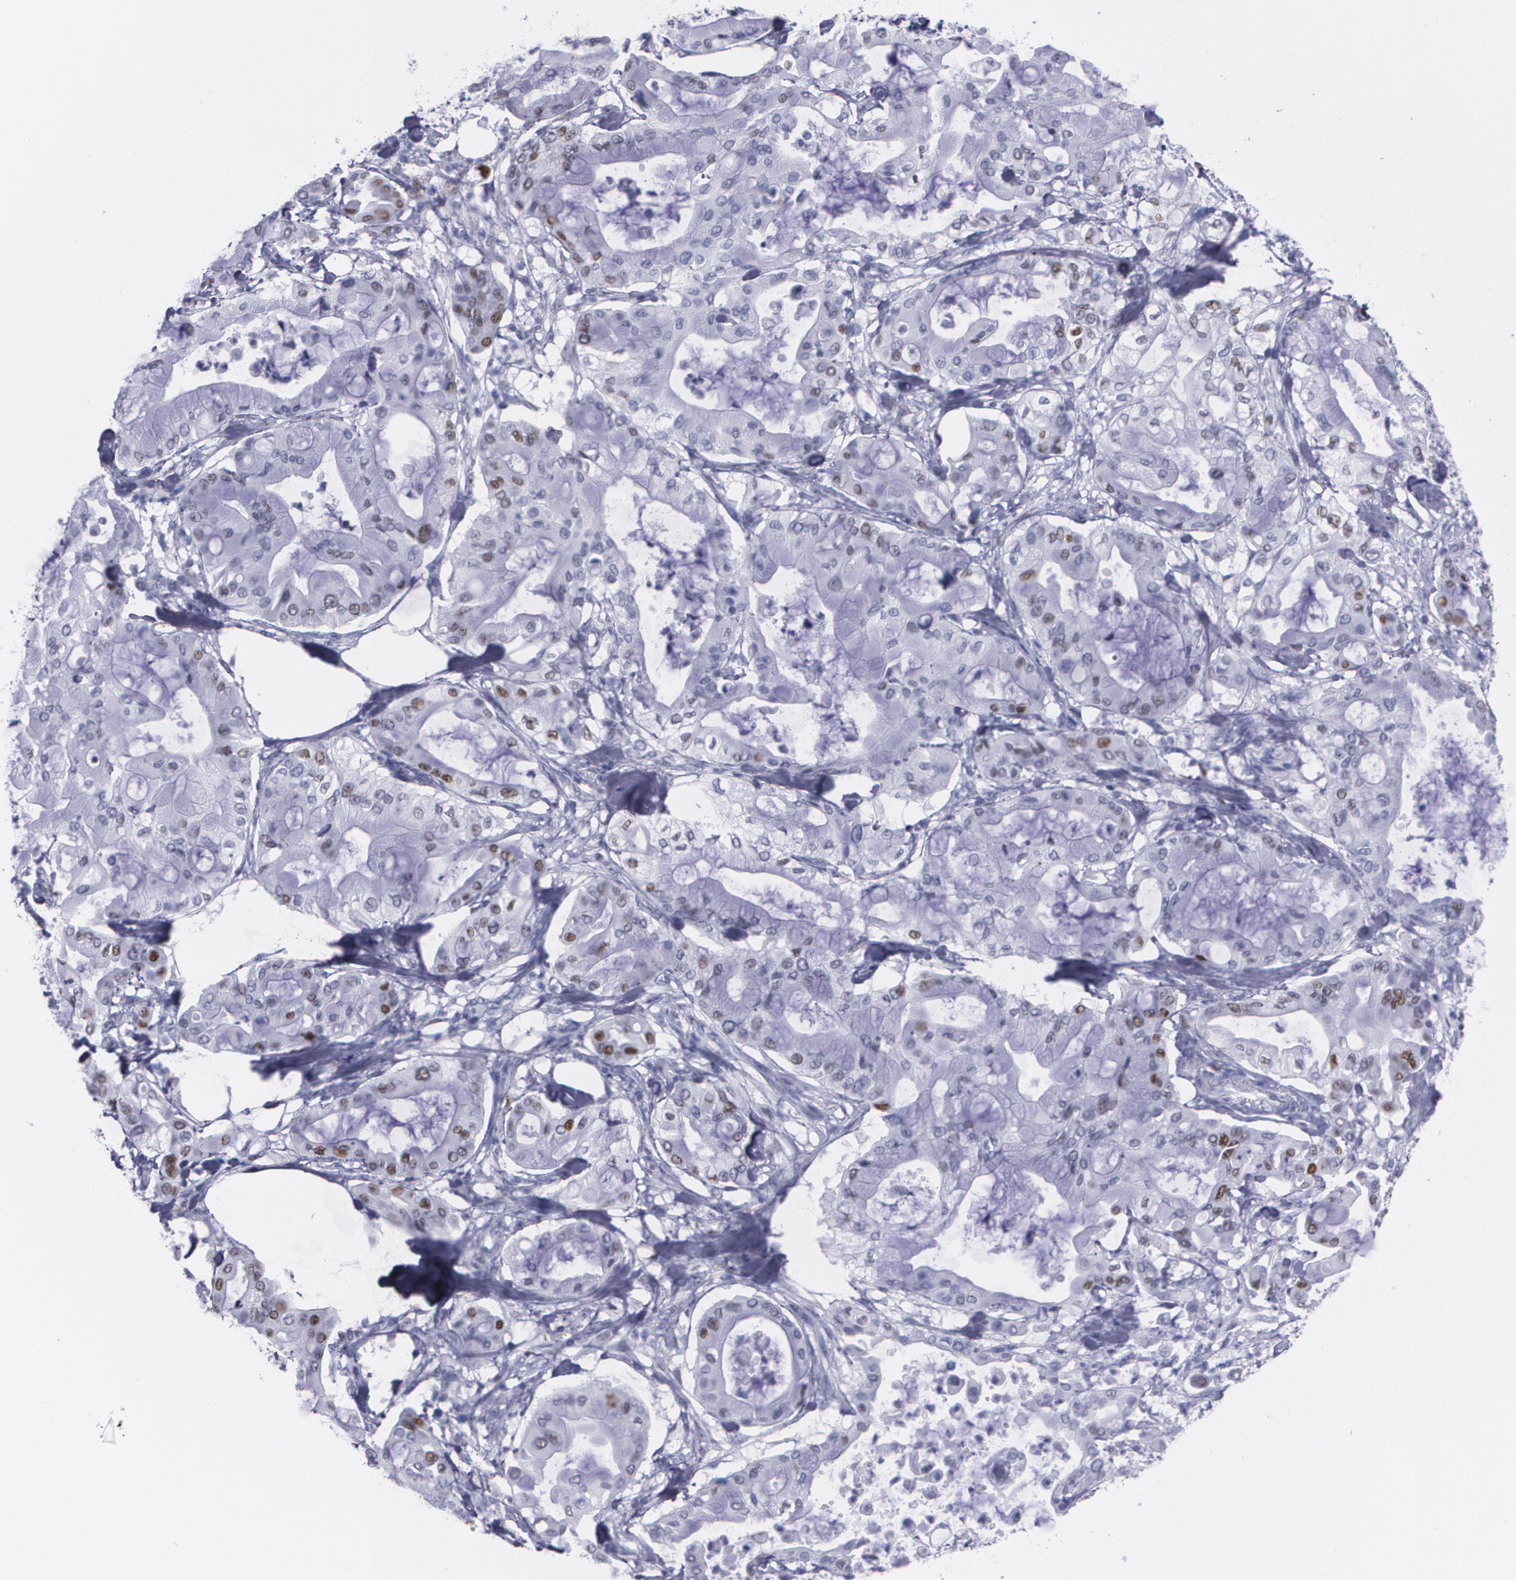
{"staining": {"intensity": "strong", "quantity": ">75%", "location": "nuclear"}, "tissue": "pancreatic cancer", "cell_type": "Tumor cells", "image_type": "cancer", "snomed": [{"axis": "morphology", "description": "Adenocarcinoma, NOS"}, {"axis": "morphology", "description": "Adenocarcinoma, metastatic, NOS"}, {"axis": "topography", "description": "Lymph node"}, {"axis": "topography", "description": "Pancreas"}, {"axis": "topography", "description": "Duodenum"}], "caption": "Immunohistochemical staining of pancreatic adenocarcinoma displays strong nuclear protein expression in approximately >75% of tumor cells.", "gene": "TP53", "patient": {"sex": "female", "age": 64}}